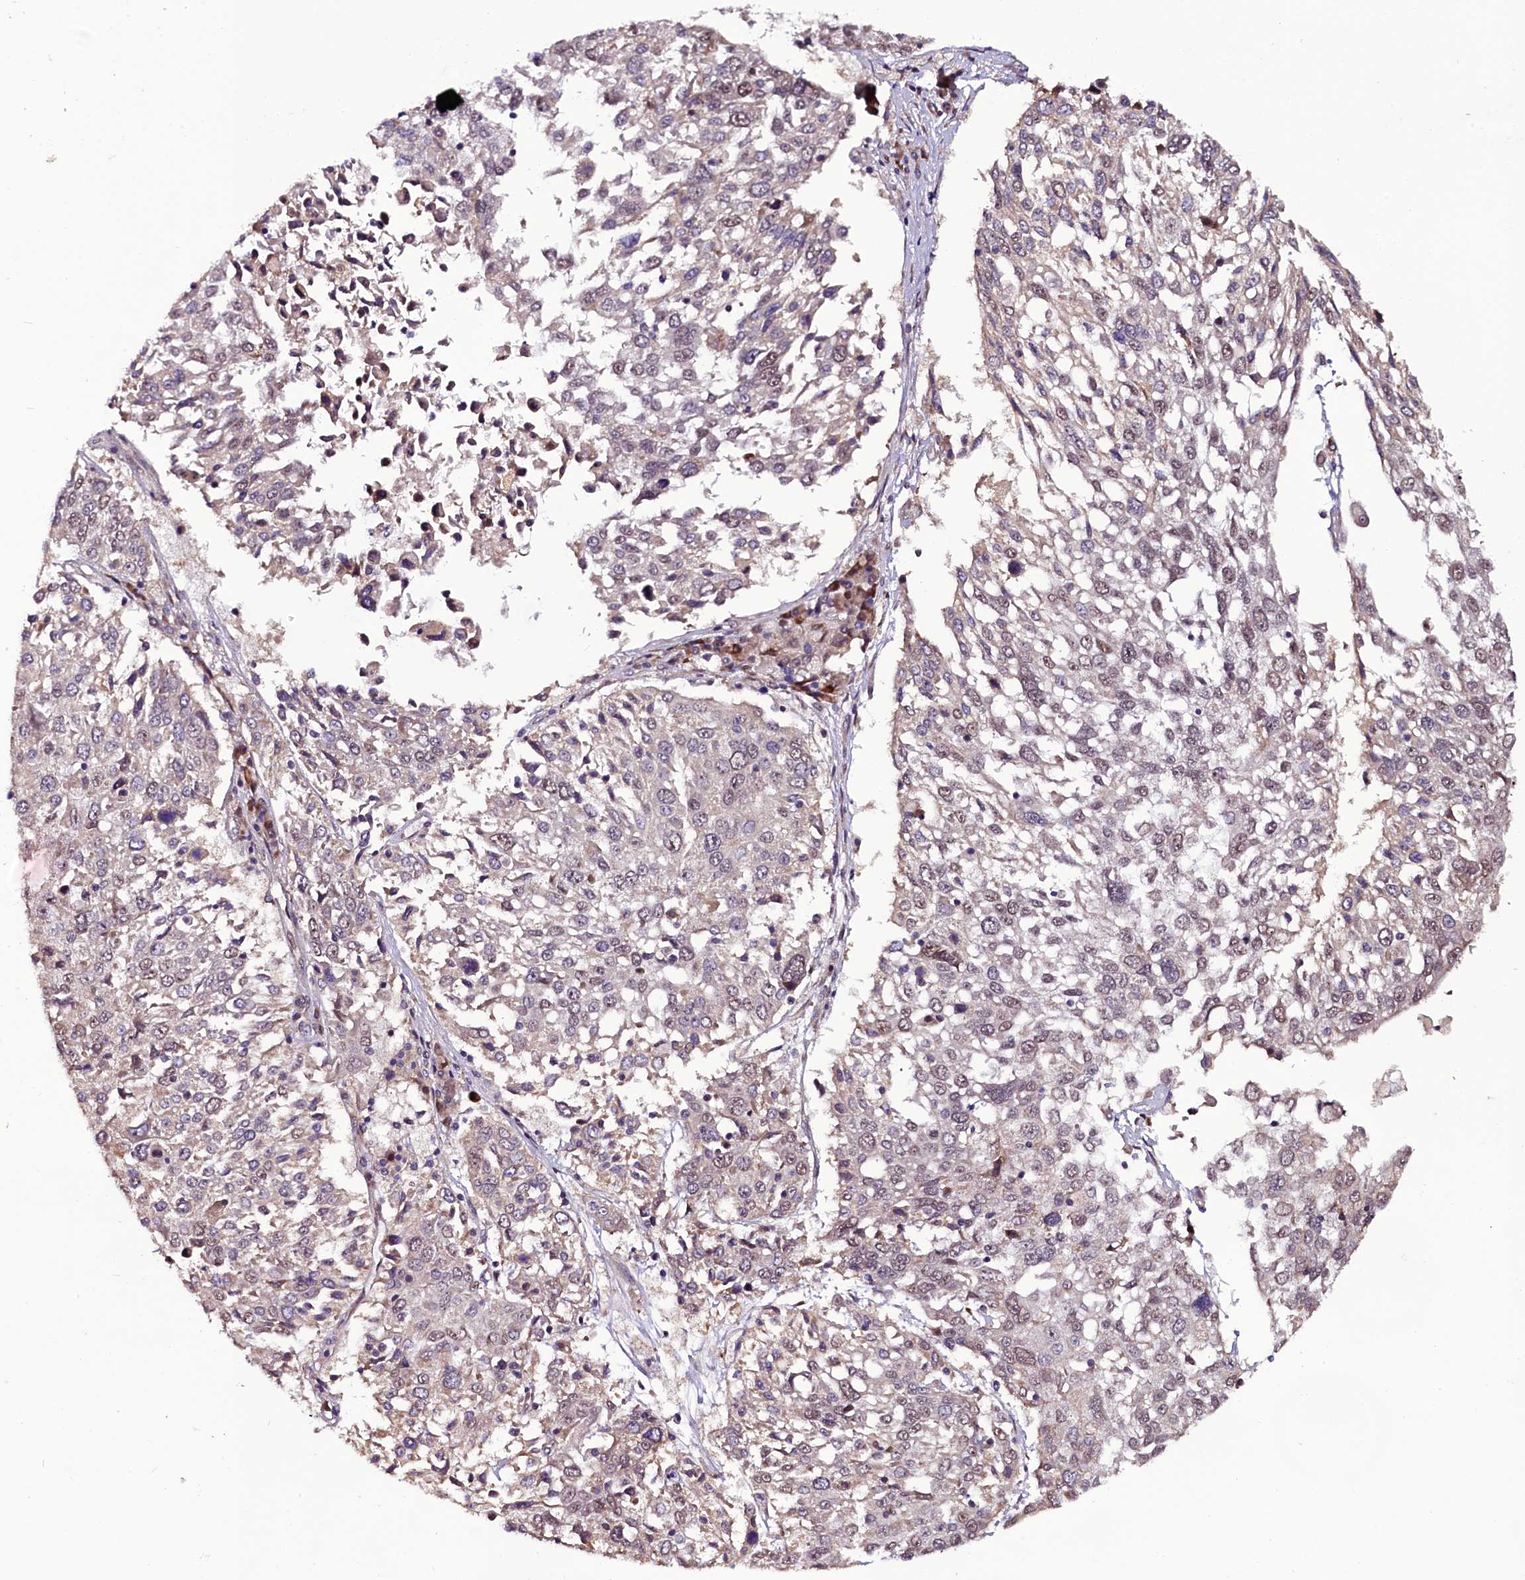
{"staining": {"intensity": "weak", "quantity": "25%-75%", "location": "nuclear"}, "tissue": "lung cancer", "cell_type": "Tumor cells", "image_type": "cancer", "snomed": [{"axis": "morphology", "description": "Squamous cell carcinoma, NOS"}, {"axis": "topography", "description": "Lung"}], "caption": "Protein analysis of squamous cell carcinoma (lung) tissue displays weak nuclear positivity in approximately 25%-75% of tumor cells. (DAB = brown stain, brightfield microscopy at high magnification).", "gene": "RPUSD2", "patient": {"sex": "male", "age": 65}}